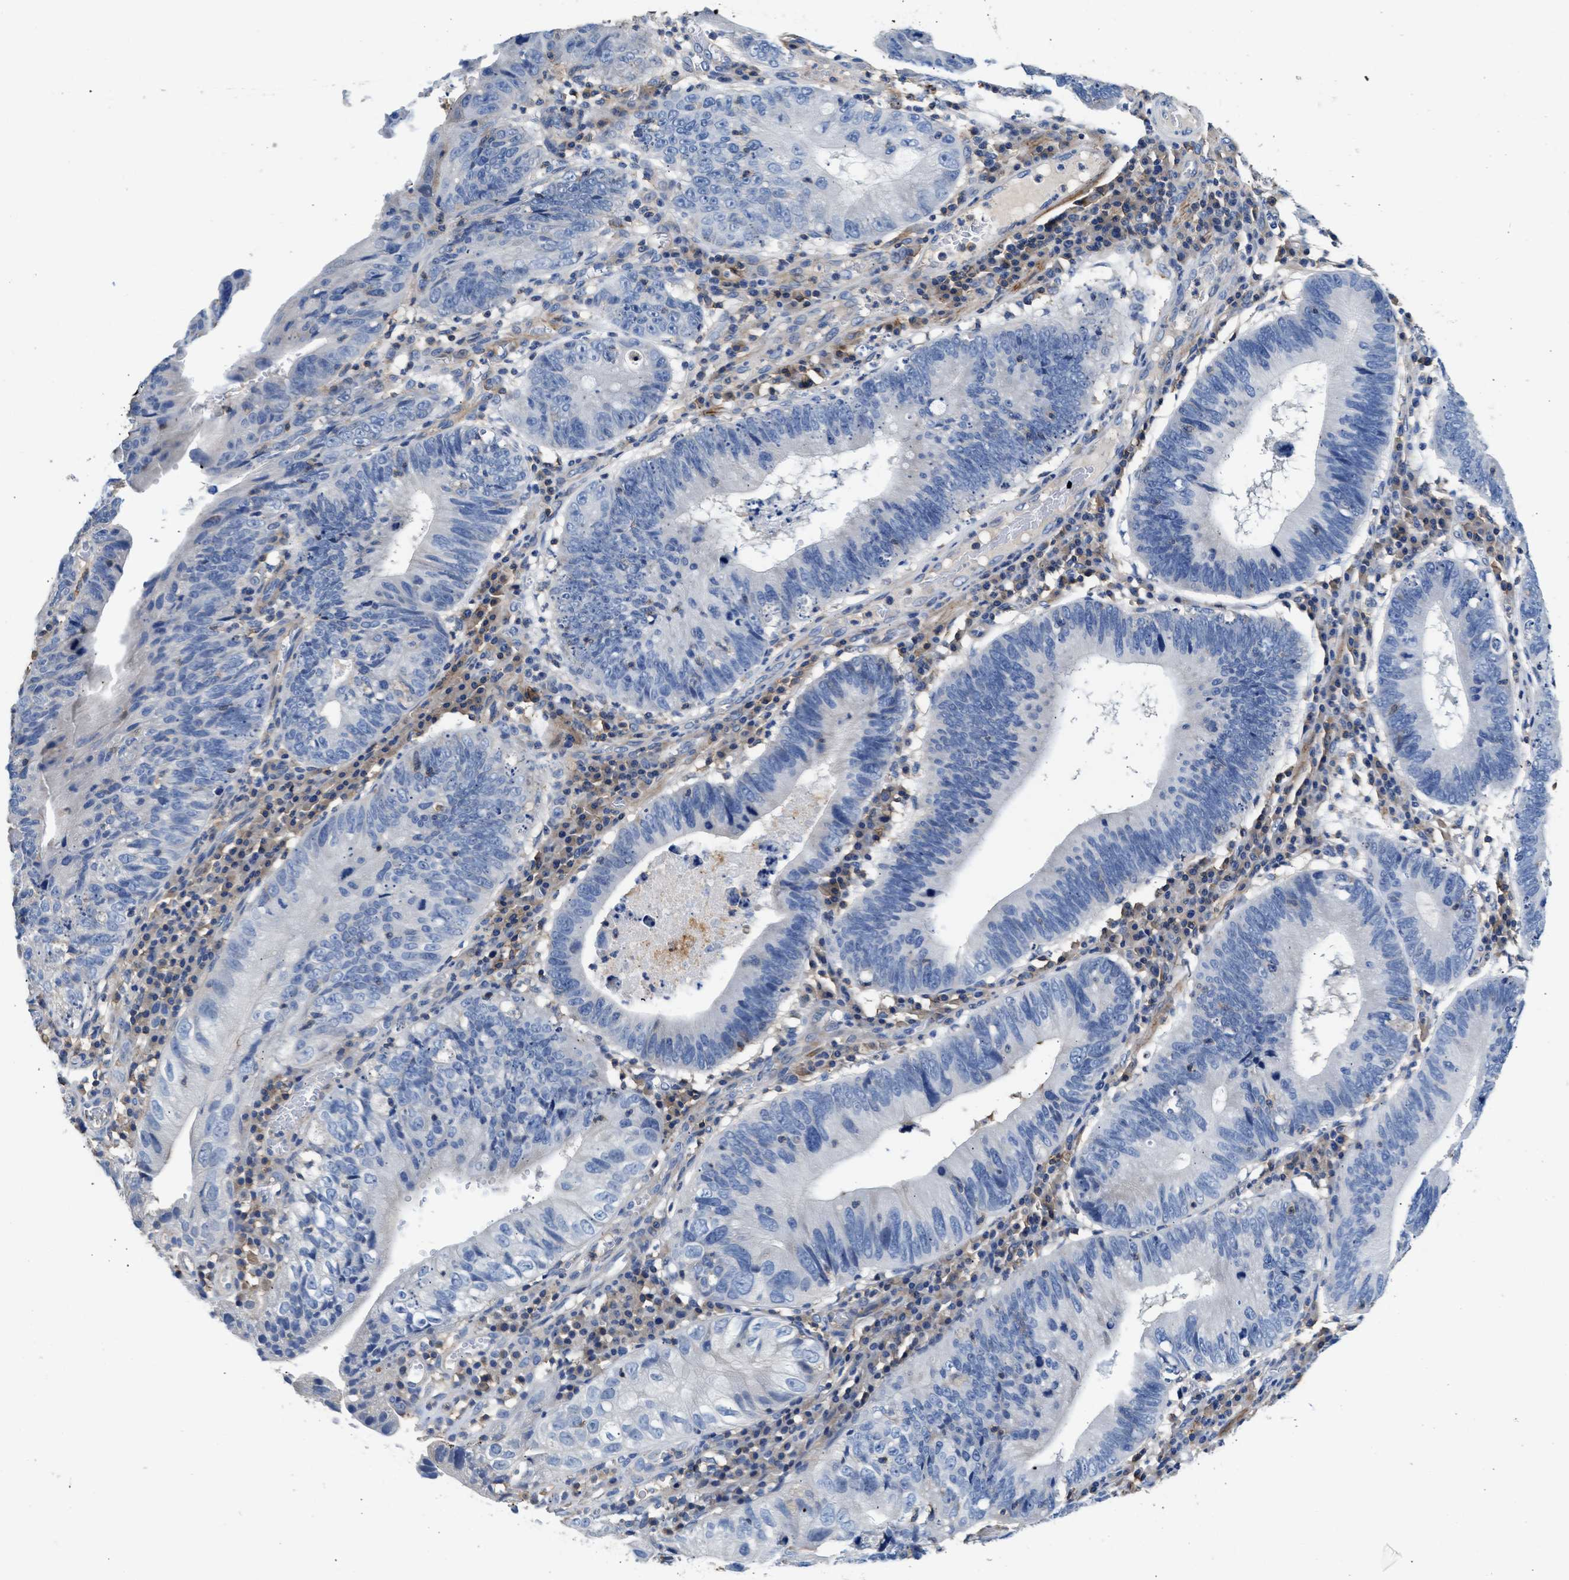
{"staining": {"intensity": "negative", "quantity": "none", "location": "none"}, "tissue": "stomach cancer", "cell_type": "Tumor cells", "image_type": "cancer", "snomed": [{"axis": "morphology", "description": "Adenocarcinoma, NOS"}, {"axis": "topography", "description": "Stomach"}], "caption": "Immunohistochemistry (IHC) micrograph of human stomach adenocarcinoma stained for a protein (brown), which demonstrates no expression in tumor cells.", "gene": "KCNQ4", "patient": {"sex": "male", "age": 59}}